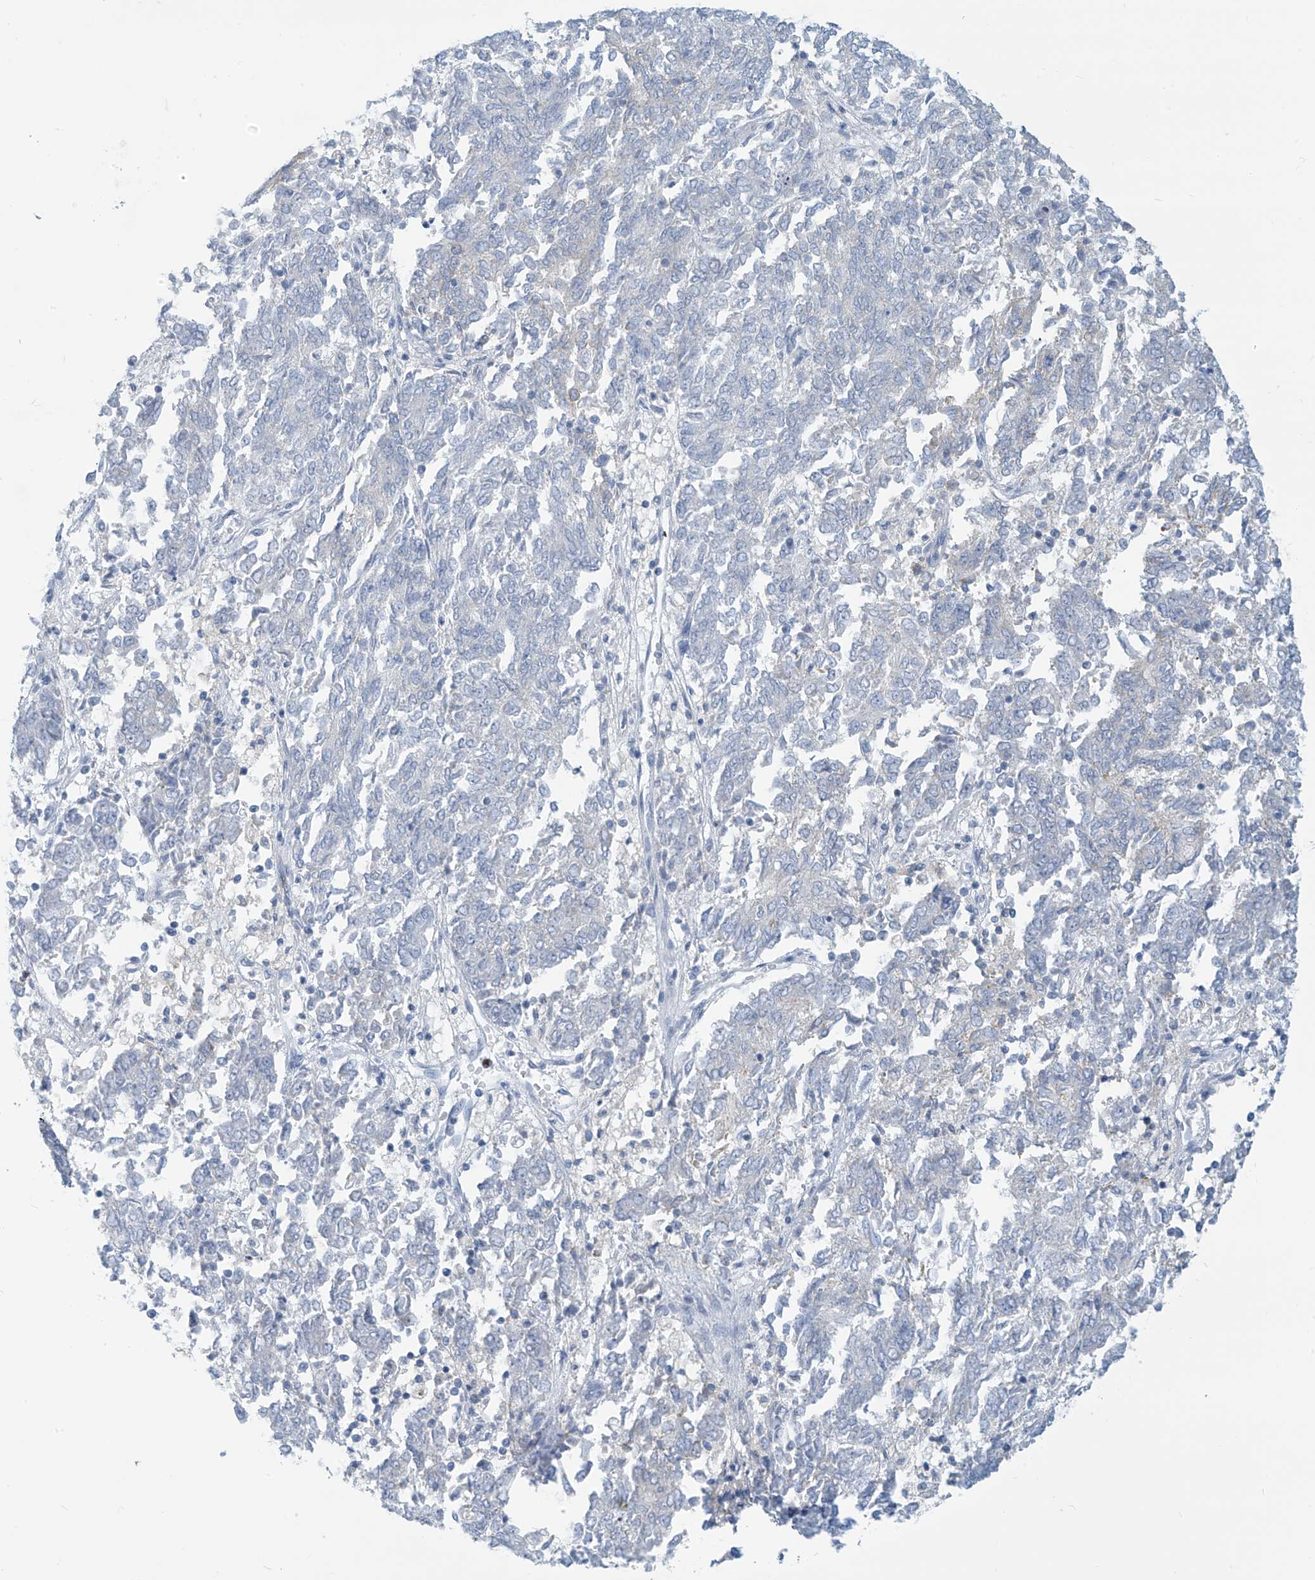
{"staining": {"intensity": "negative", "quantity": "none", "location": "none"}, "tissue": "endometrial cancer", "cell_type": "Tumor cells", "image_type": "cancer", "snomed": [{"axis": "morphology", "description": "Adenocarcinoma, NOS"}, {"axis": "topography", "description": "Endometrium"}], "caption": "A photomicrograph of endometrial cancer stained for a protein demonstrates no brown staining in tumor cells.", "gene": "SLC6A12", "patient": {"sex": "female", "age": 80}}